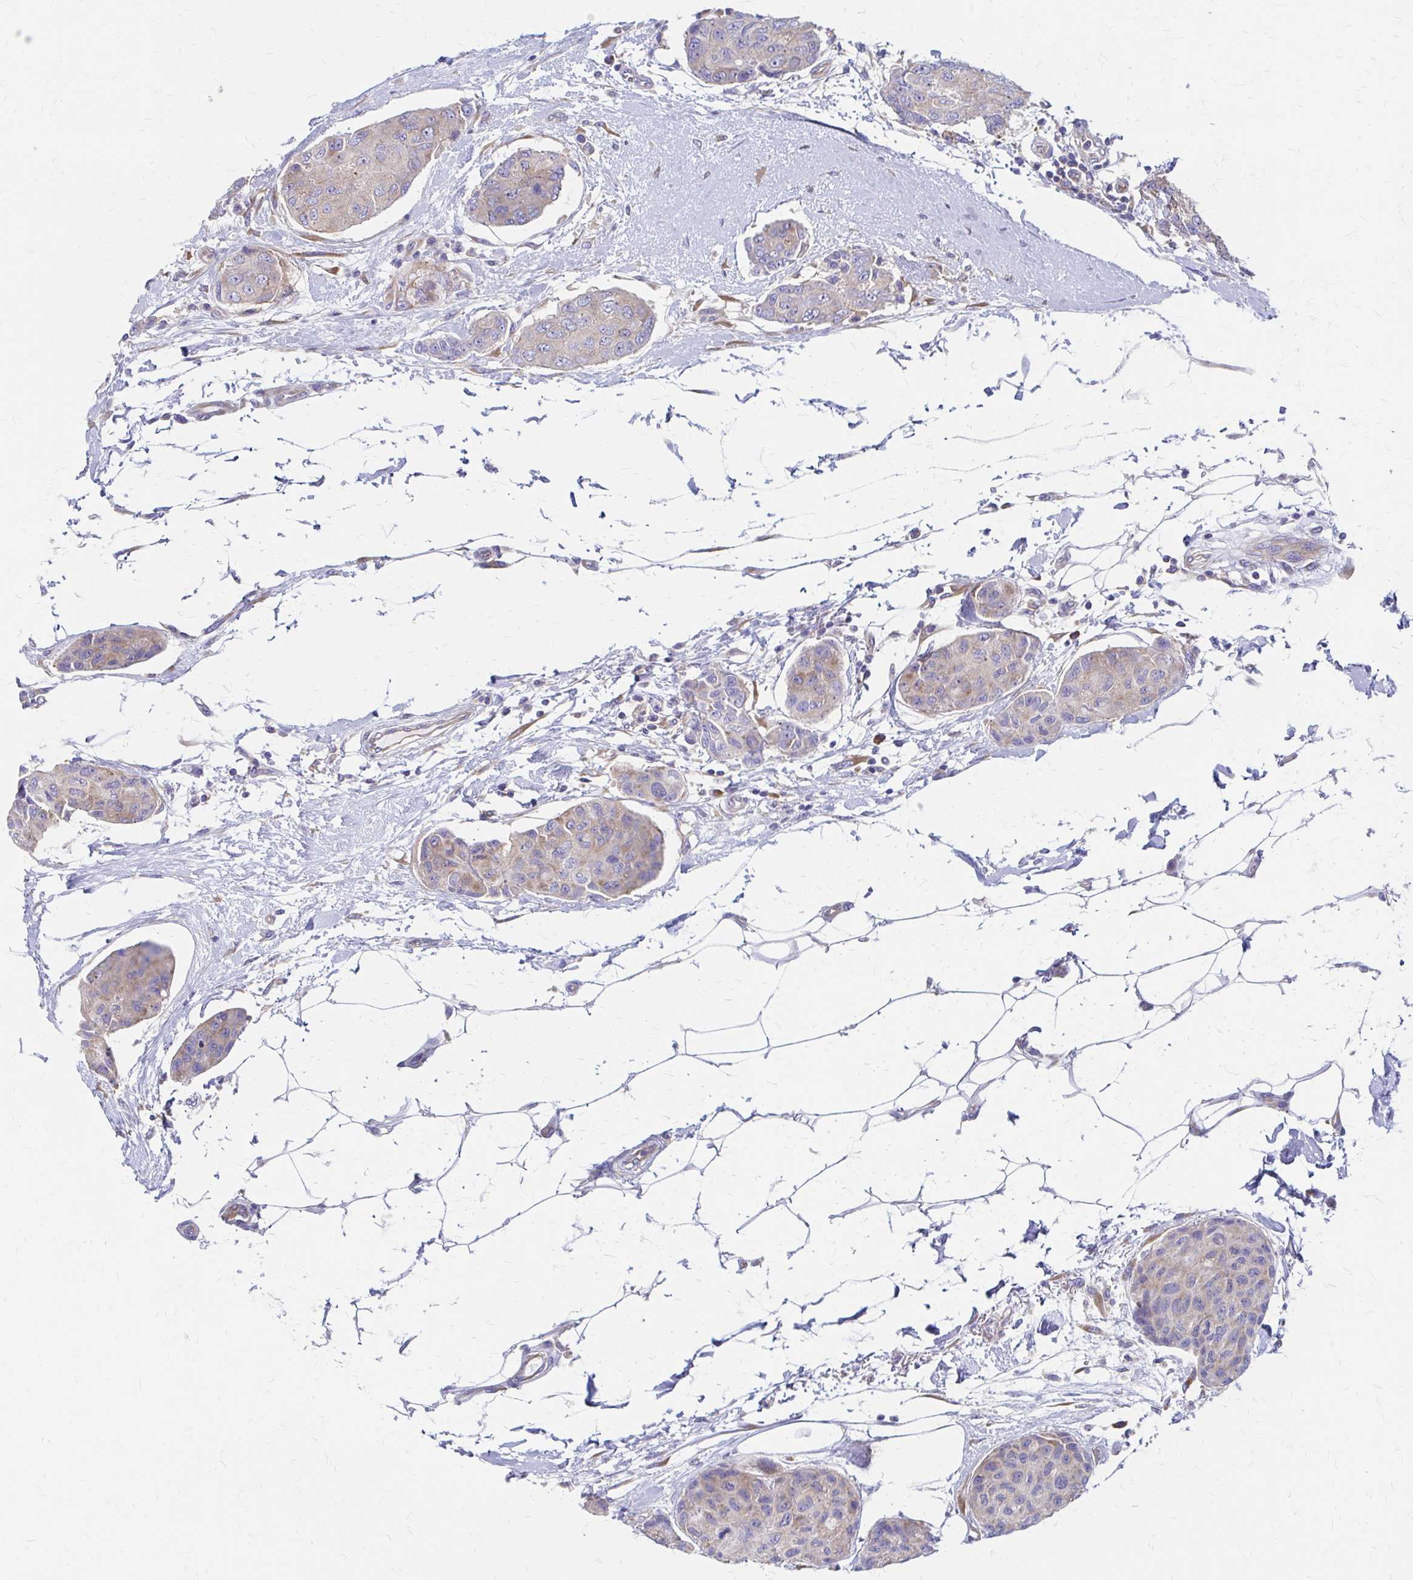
{"staining": {"intensity": "weak", "quantity": "25%-75%", "location": "cytoplasmic/membranous"}, "tissue": "breast cancer", "cell_type": "Tumor cells", "image_type": "cancer", "snomed": [{"axis": "morphology", "description": "Duct carcinoma"}, {"axis": "topography", "description": "Breast"}, {"axis": "topography", "description": "Lymph node"}], "caption": "Protein staining of invasive ductal carcinoma (breast) tissue reveals weak cytoplasmic/membranous positivity in about 25%-75% of tumor cells.", "gene": "RPL27A", "patient": {"sex": "female", "age": 80}}